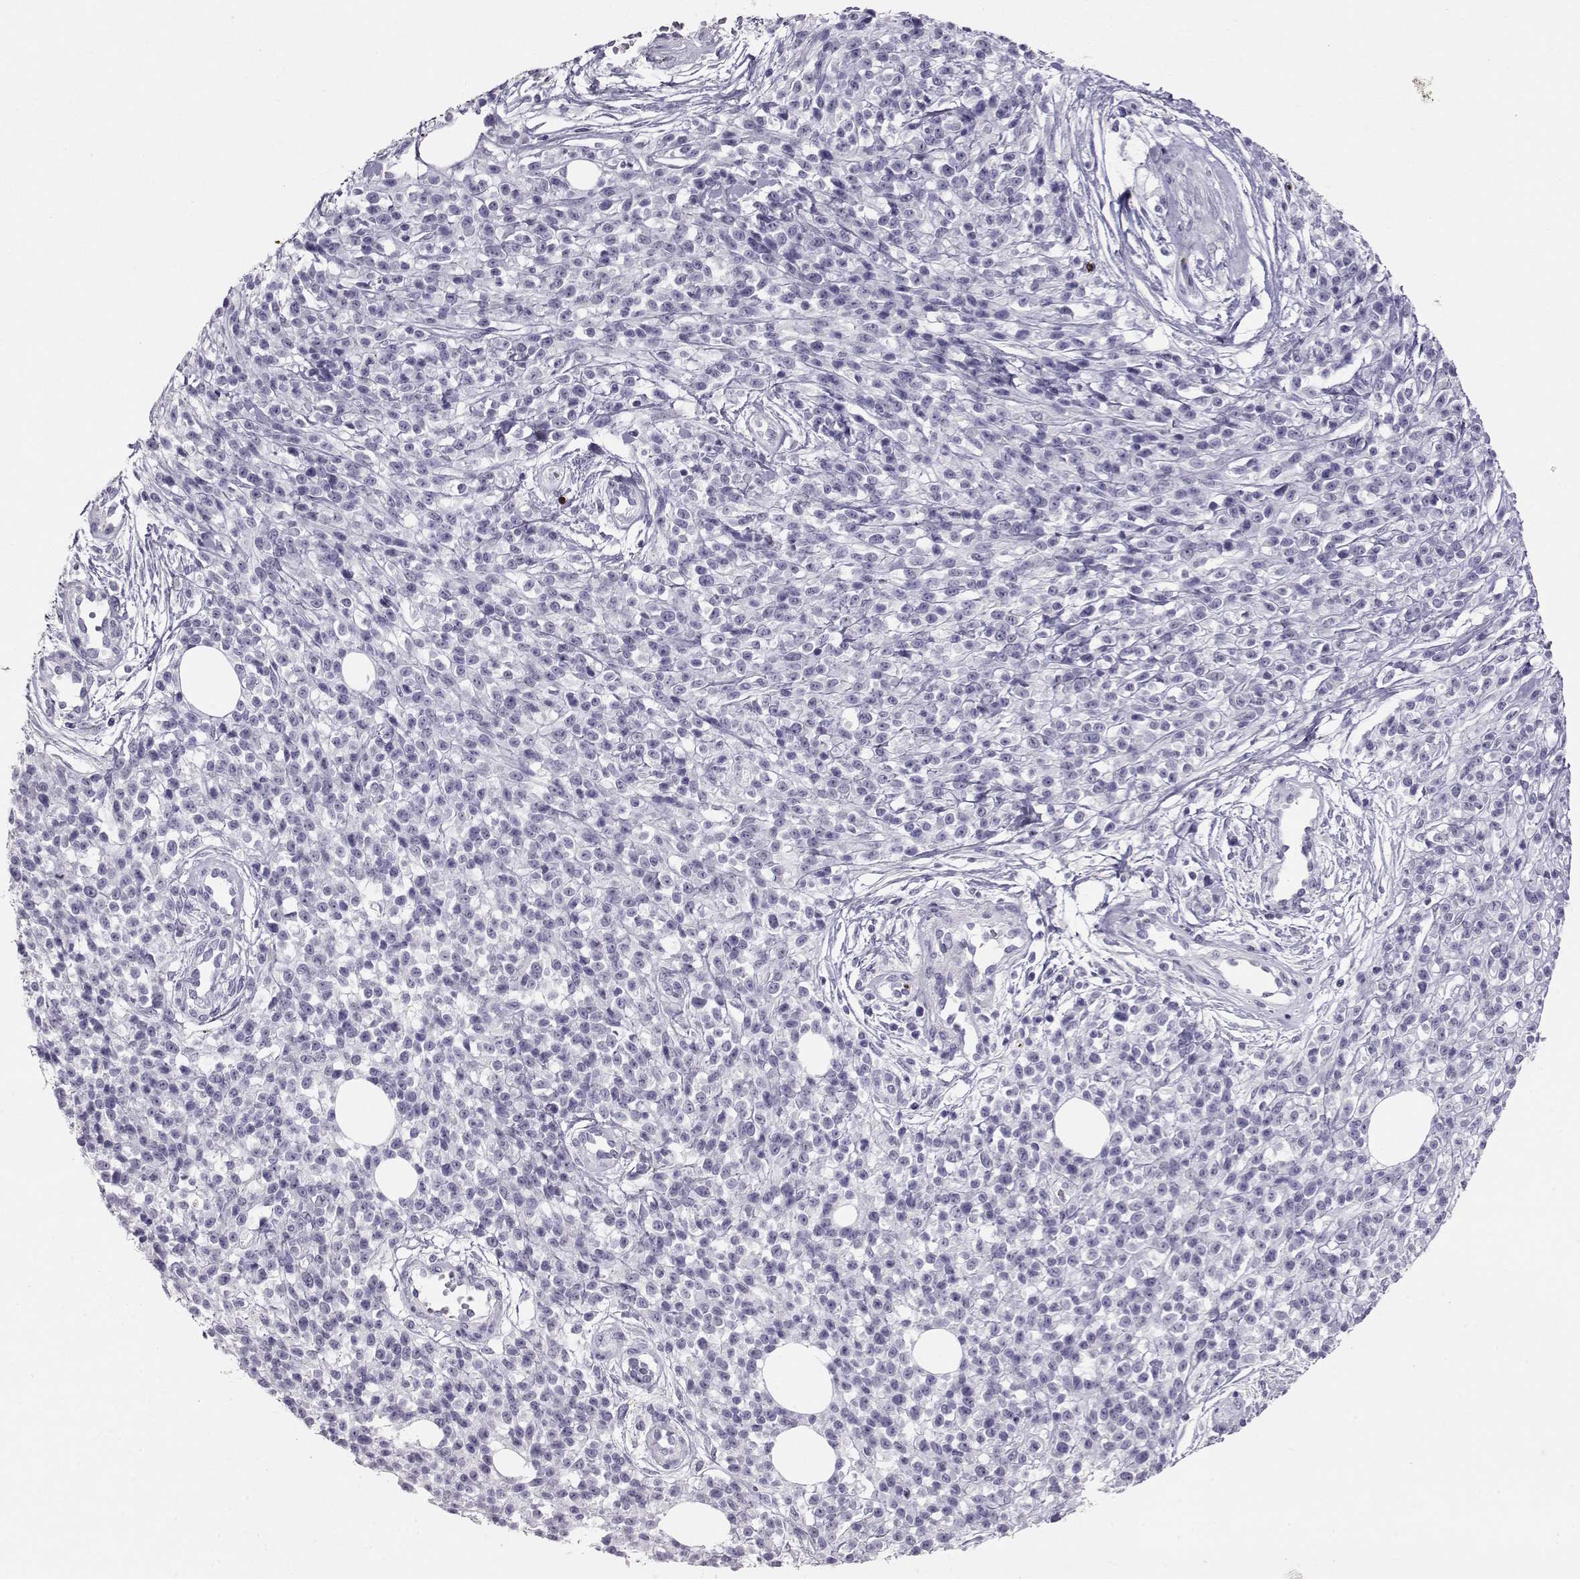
{"staining": {"intensity": "negative", "quantity": "none", "location": "none"}, "tissue": "melanoma", "cell_type": "Tumor cells", "image_type": "cancer", "snomed": [{"axis": "morphology", "description": "Malignant melanoma, NOS"}, {"axis": "topography", "description": "Skin"}, {"axis": "topography", "description": "Skin of trunk"}], "caption": "Tumor cells show no significant protein staining in melanoma.", "gene": "RD3", "patient": {"sex": "male", "age": 74}}